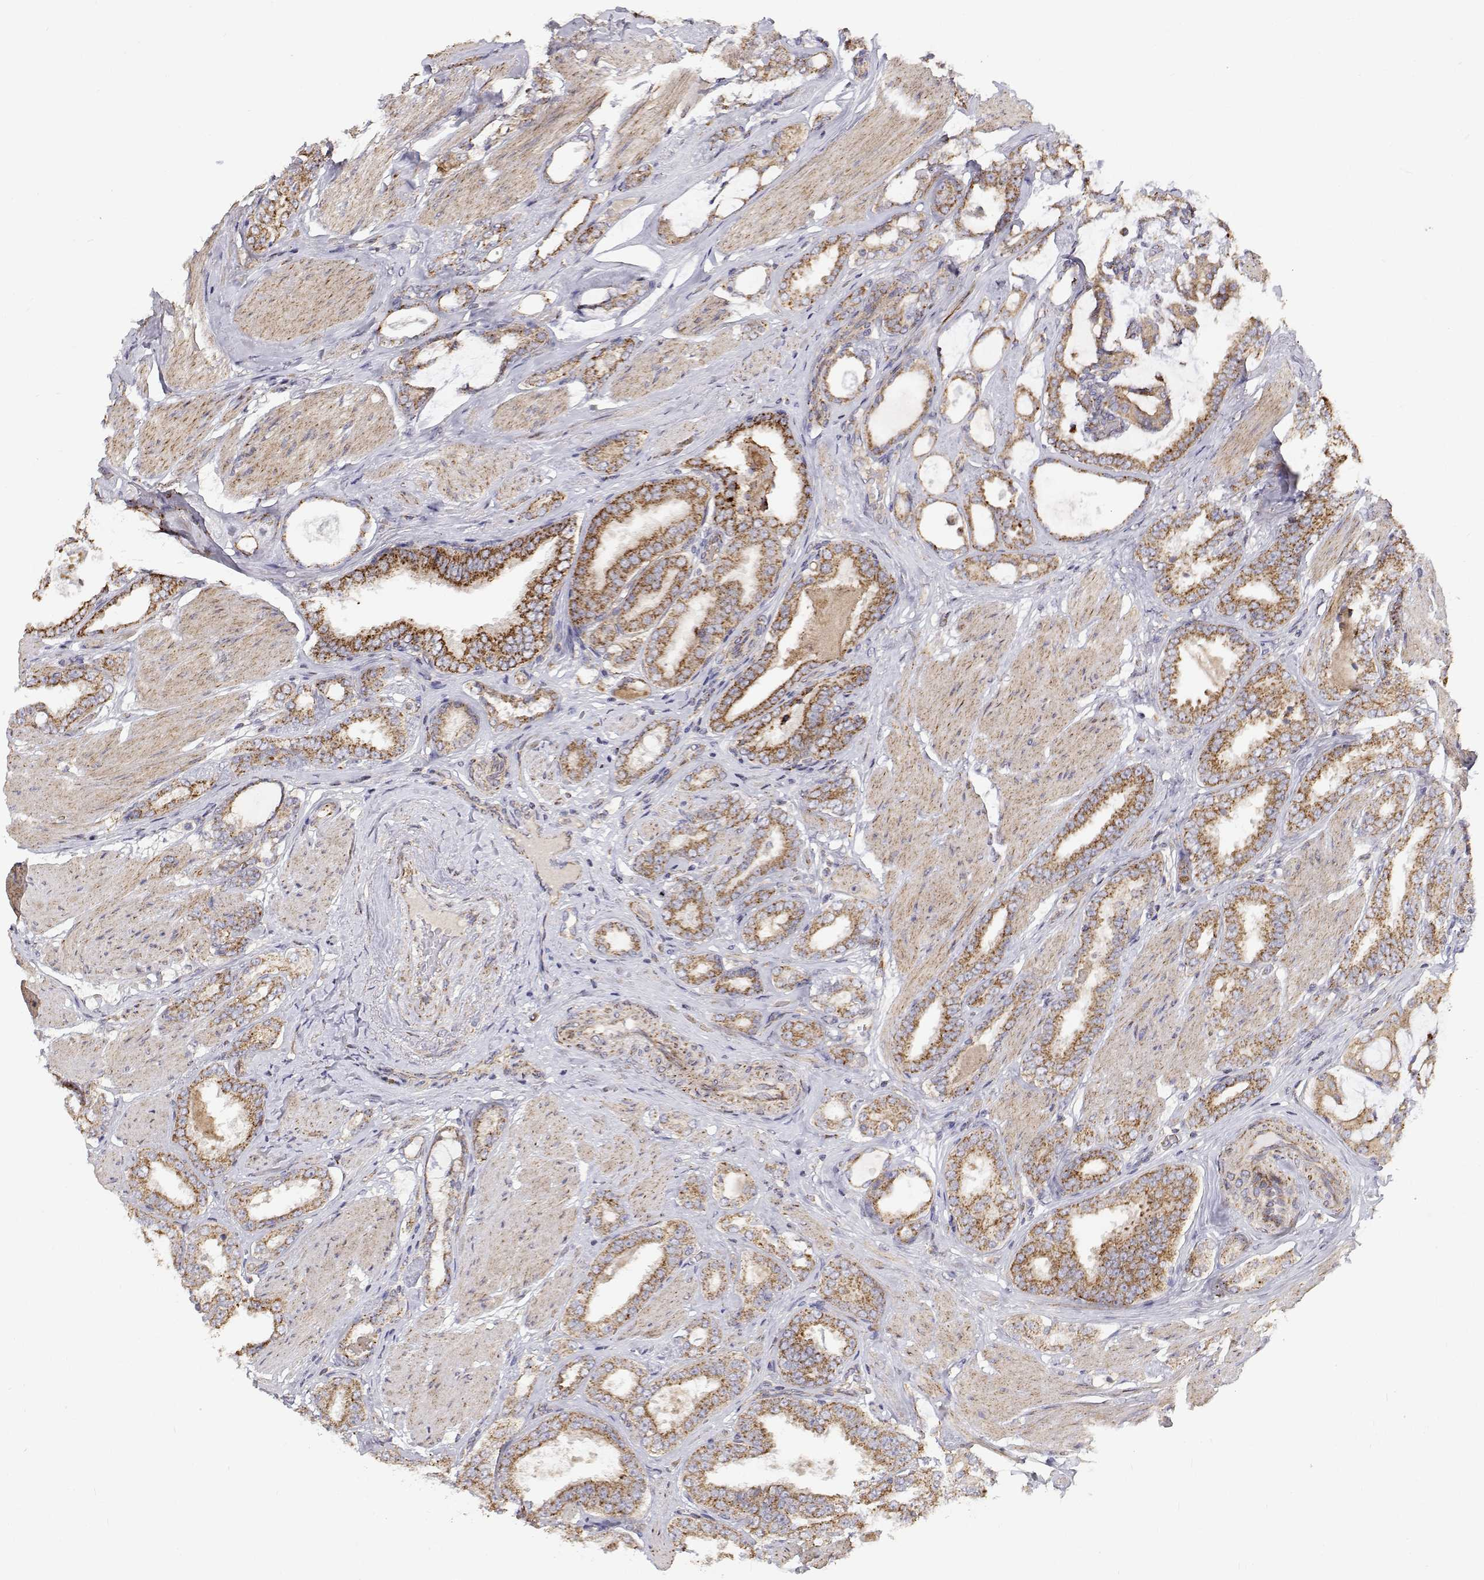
{"staining": {"intensity": "moderate", "quantity": ">75%", "location": "cytoplasmic/membranous"}, "tissue": "prostate cancer", "cell_type": "Tumor cells", "image_type": "cancer", "snomed": [{"axis": "morphology", "description": "Adenocarcinoma, High grade"}, {"axis": "topography", "description": "Prostate"}], "caption": "Tumor cells display medium levels of moderate cytoplasmic/membranous positivity in approximately >75% of cells in high-grade adenocarcinoma (prostate).", "gene": "SPICE1", "patient": {"sex": "male", "age": 63}}